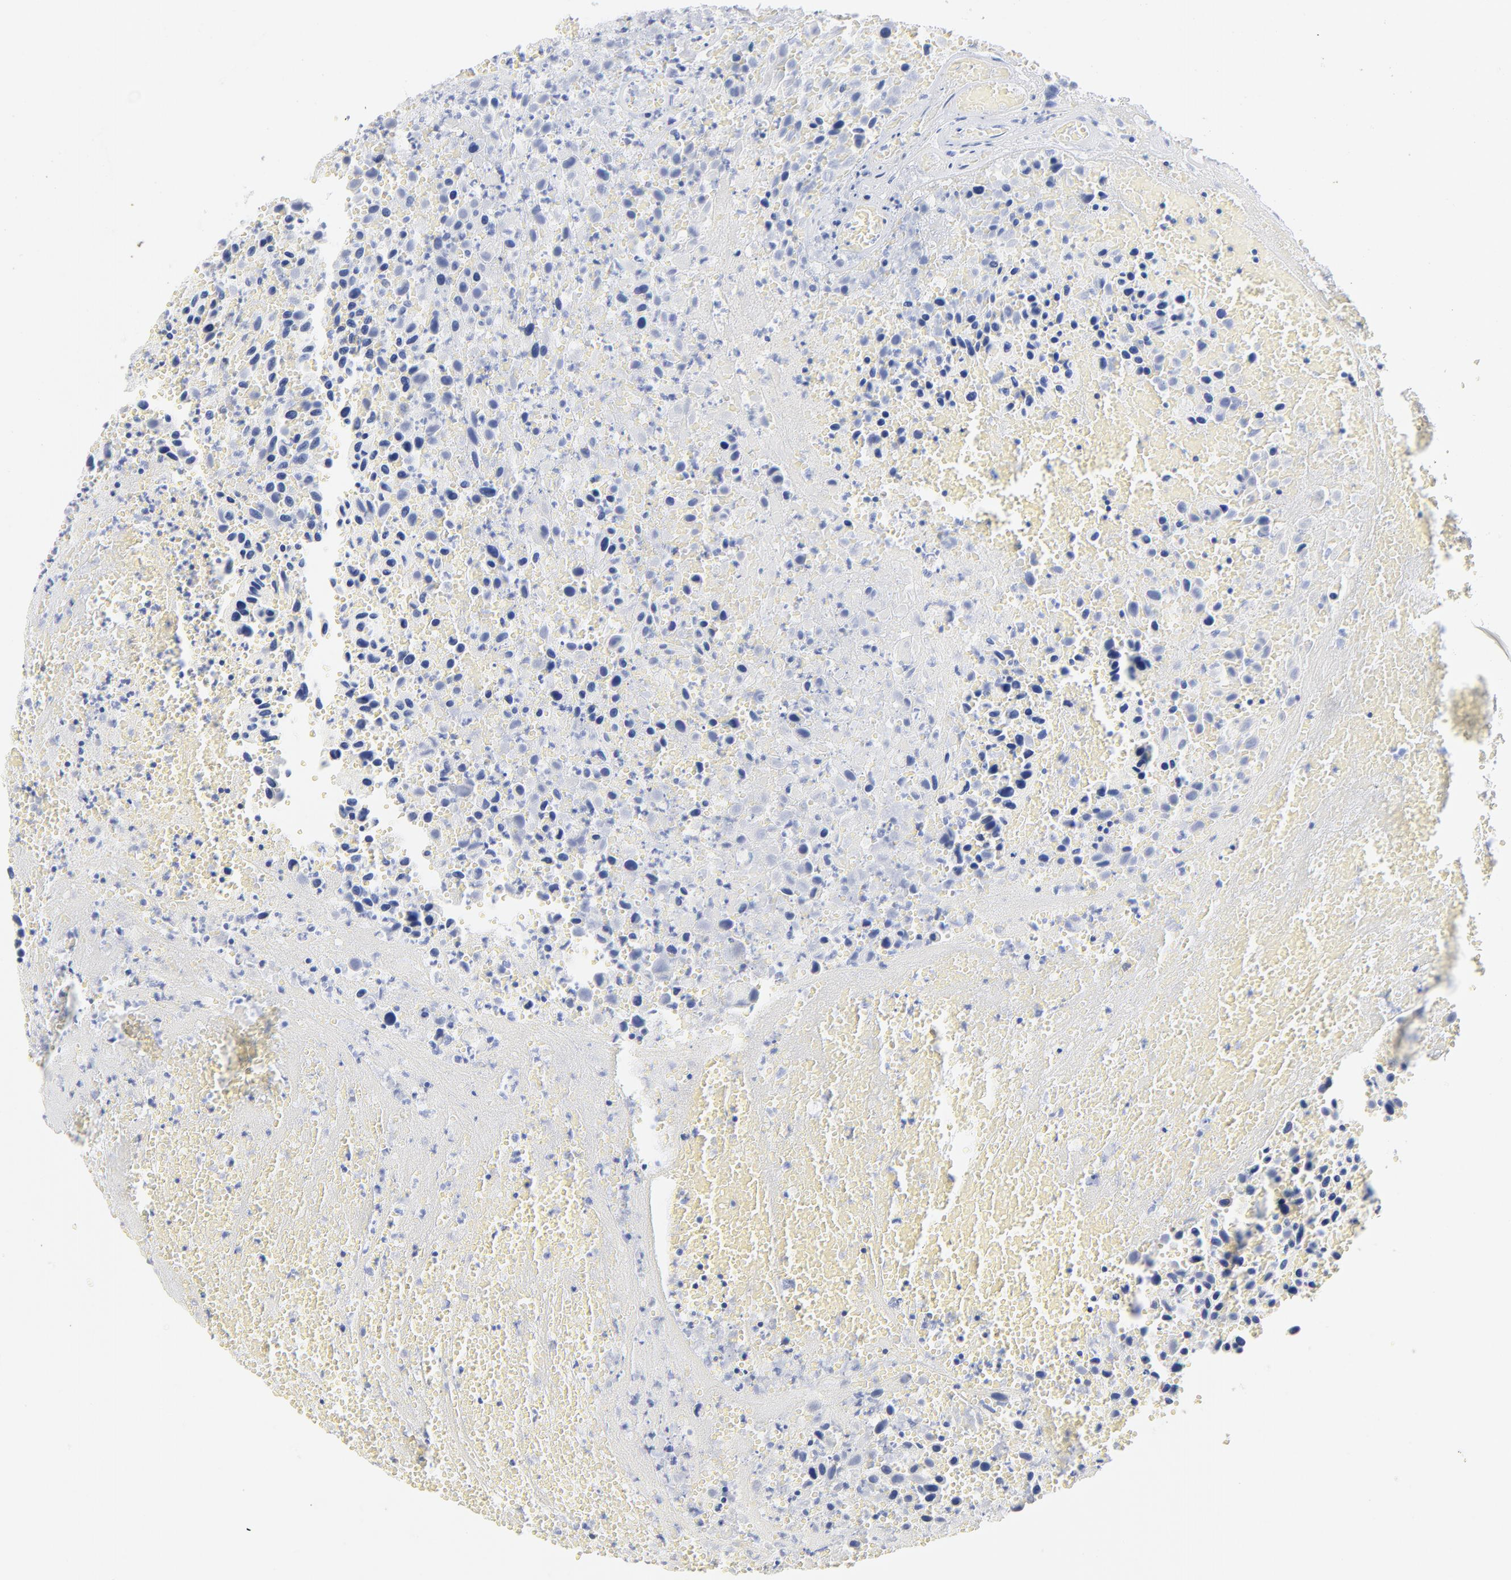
{"staining": {"intensity": "negative", "quantity": "none", "location": "none"}, "tissue": "urothelial cancer", "cell_type": "Tumor cells", "image_type": "cancer", "snomed": [{"axis": "morphology", "description": "Urothelial carcinoma, High grade"}, {"axis": "topography", "description": "Urinary bladder"}], "caption": "Immunohistochemistry (IHC) of human urothelial carcinoma (high-grade) displays no expression in tumor cells.", "gene": "AGTR1", "patient": {"sex": "male", "age": 66}}